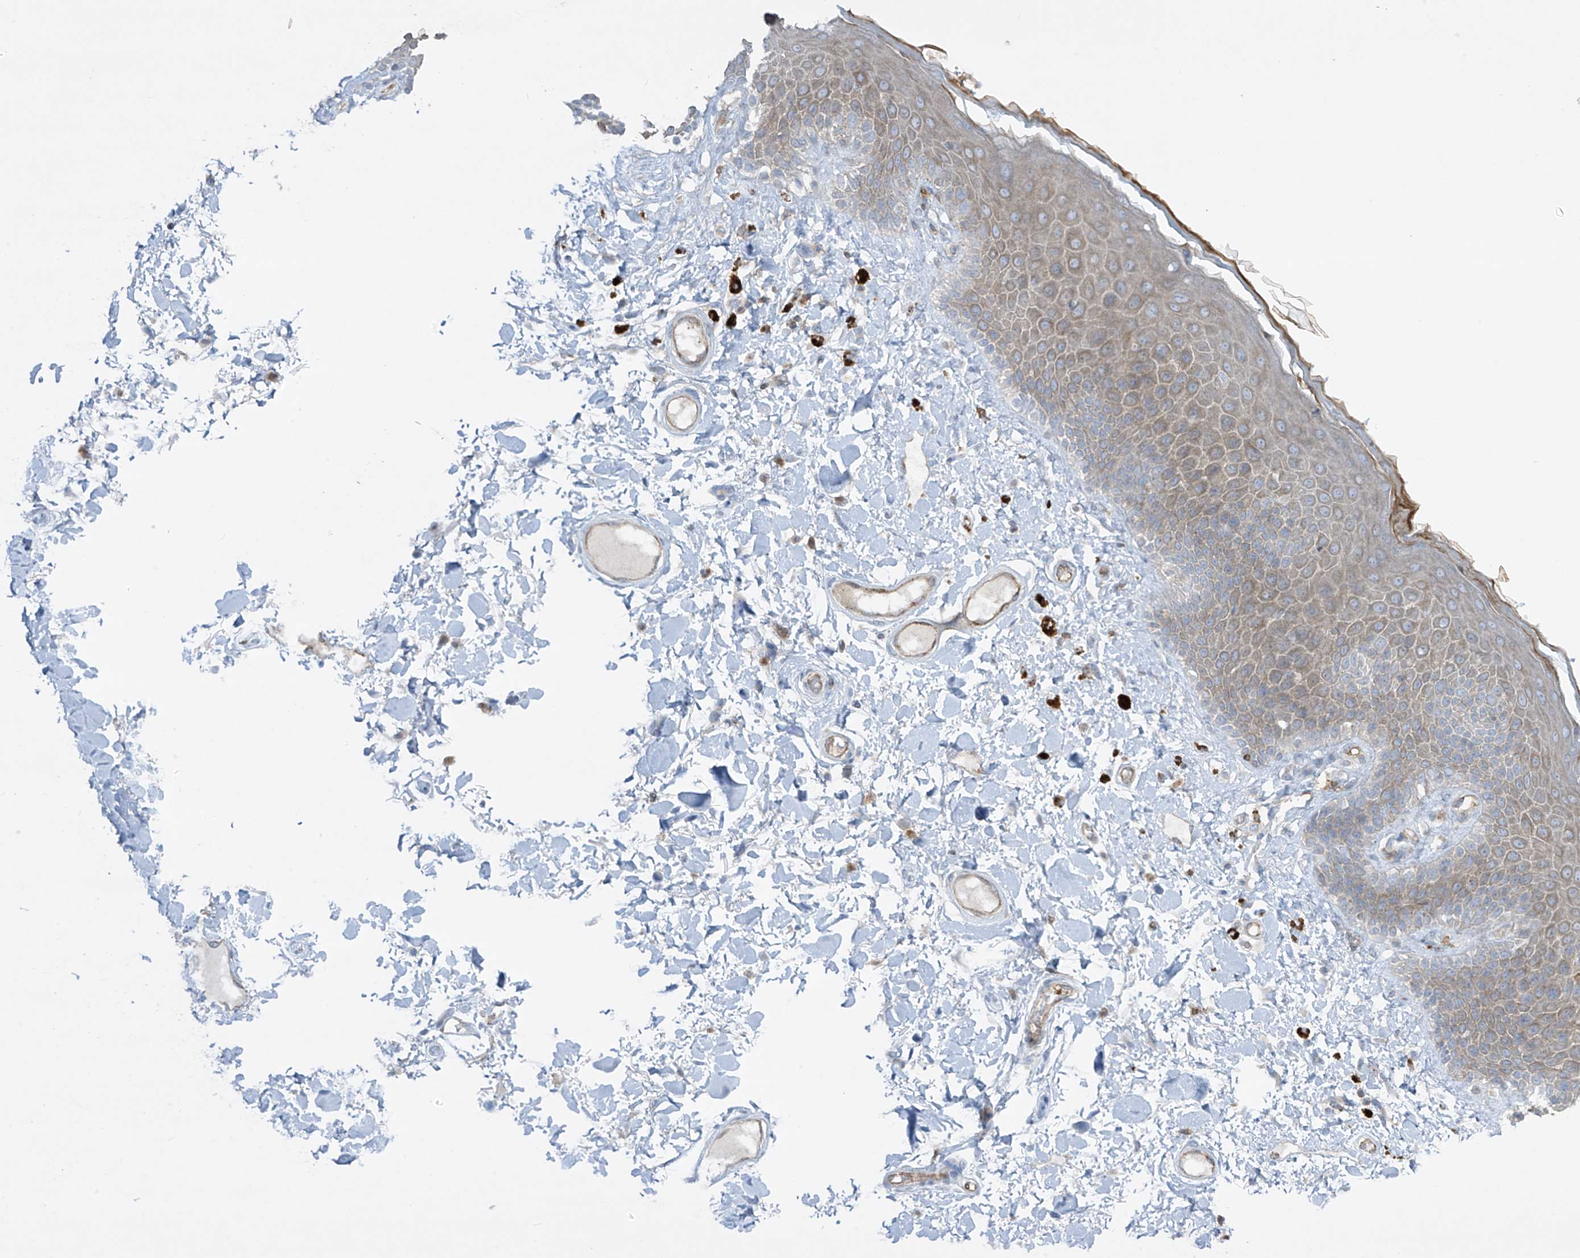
{"staining": {"intensity": "moderate", "quantity": "25%-75%", "location": "cytoplasmic/membranous"}, "tissue": "skin", "cell_type": "Epidermal cells", "image_type": "normal", "snomed": [{"axis": "morphology", "description": "Normal tissue, NOS"}, {"axis": "topography", "description": "Anal"}], "caption": "Epidermal cells reveal medium levels of moderate cytoplasmic/membranous staining in approximately 25%-75% of cells in benign human skin.", "gene": "HLA", "patient": {"sex": "female", "age": 78}}